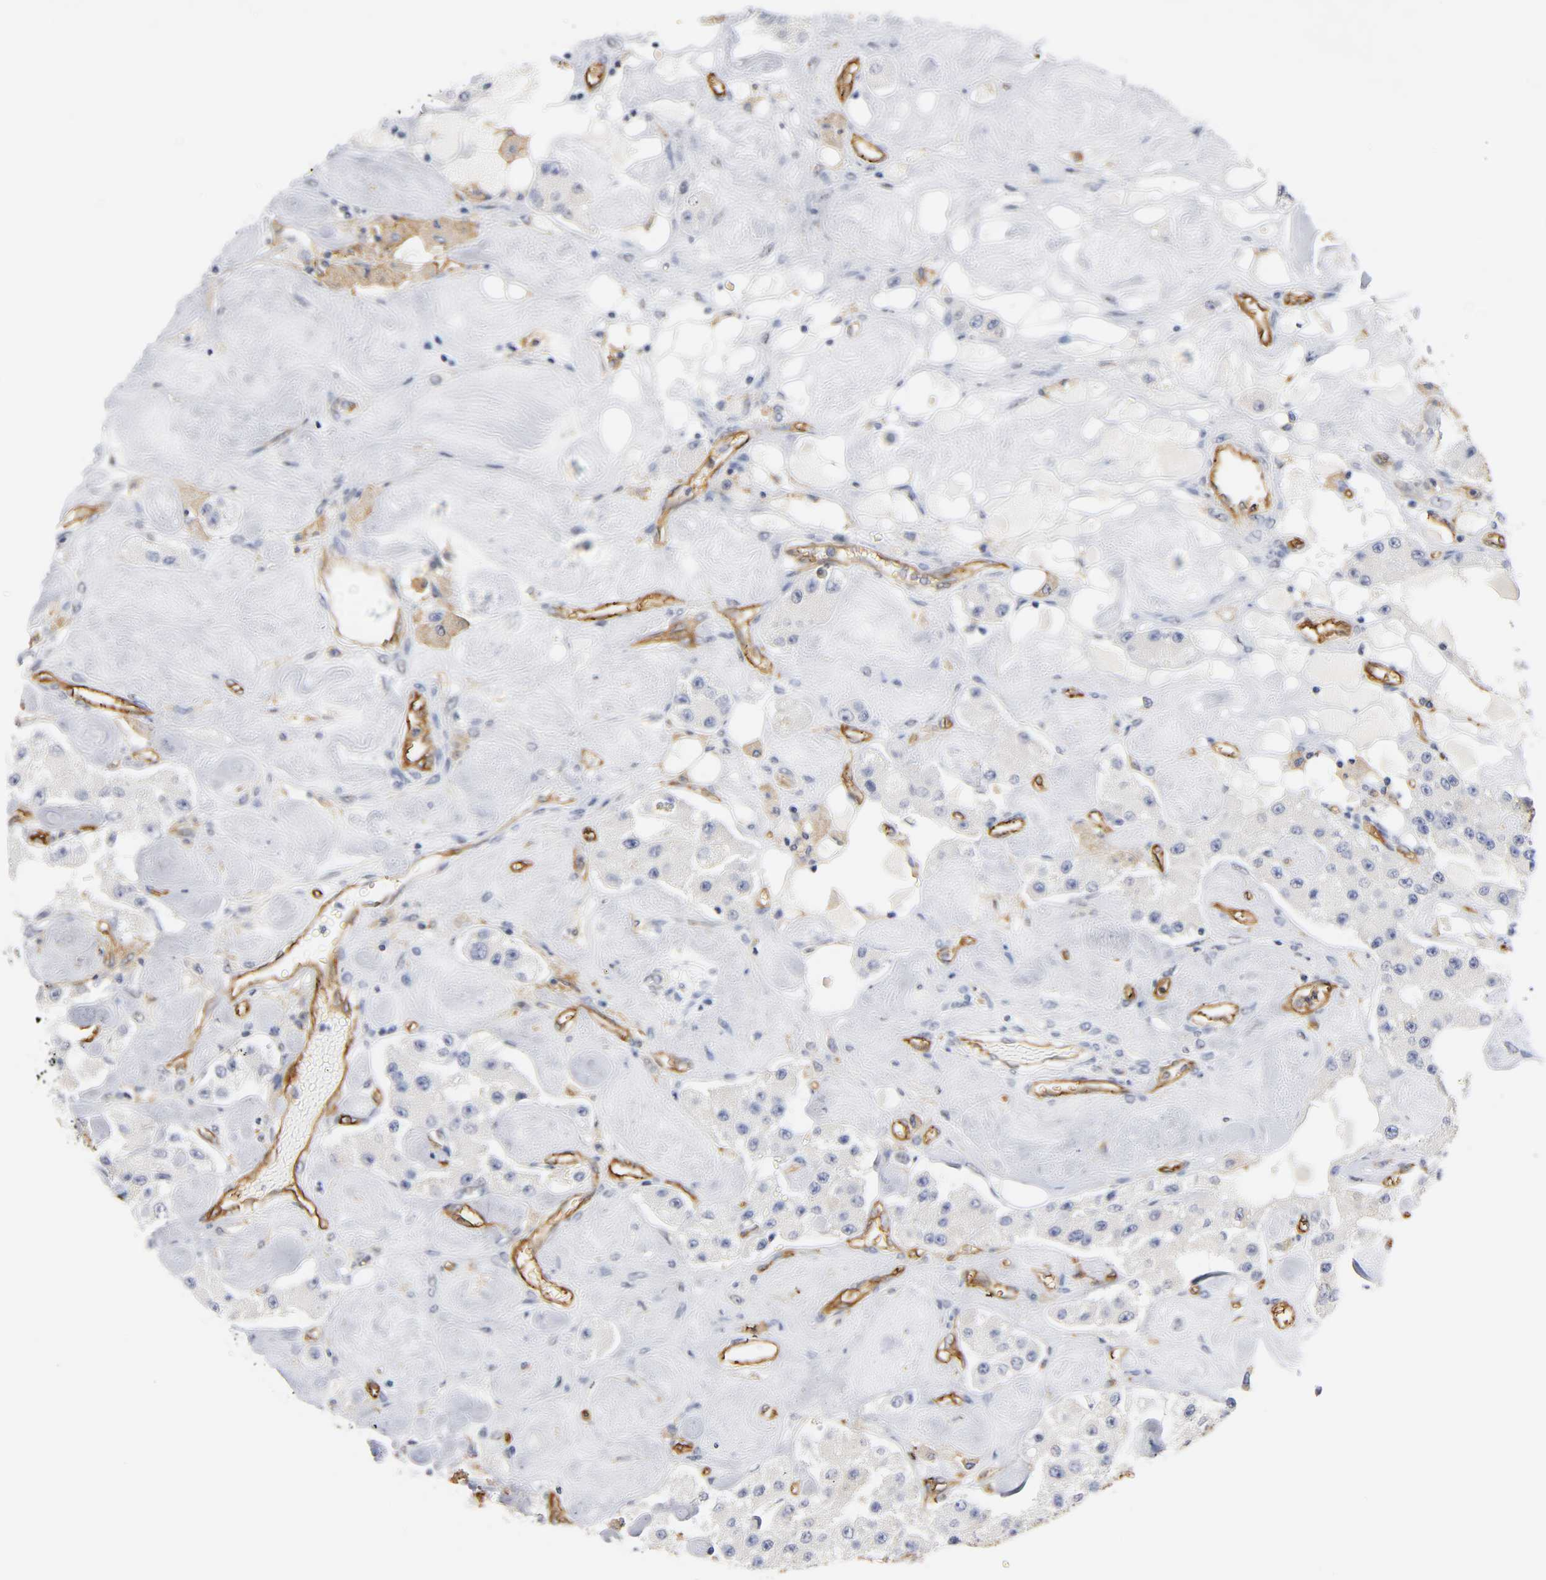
{"staining": {"intensity": "negative", "quantity": "none", "location": "none"}, "tissue": "carcinoid", "cell_type": "Tumor cells", "image_type": "cancer", "snomed": [{"axis": "morphology", "description": "Carcinoid, malignant, NOS"}, {"axis": "topography", "description": "Pancreas"}], "caption": "Human malignant carcinoid stained for a protein using immunohistochemistry exhibits no positivity in tumor cells.", "gene": "ICAM1", "patient": {"sex": "male", "age": 41}}